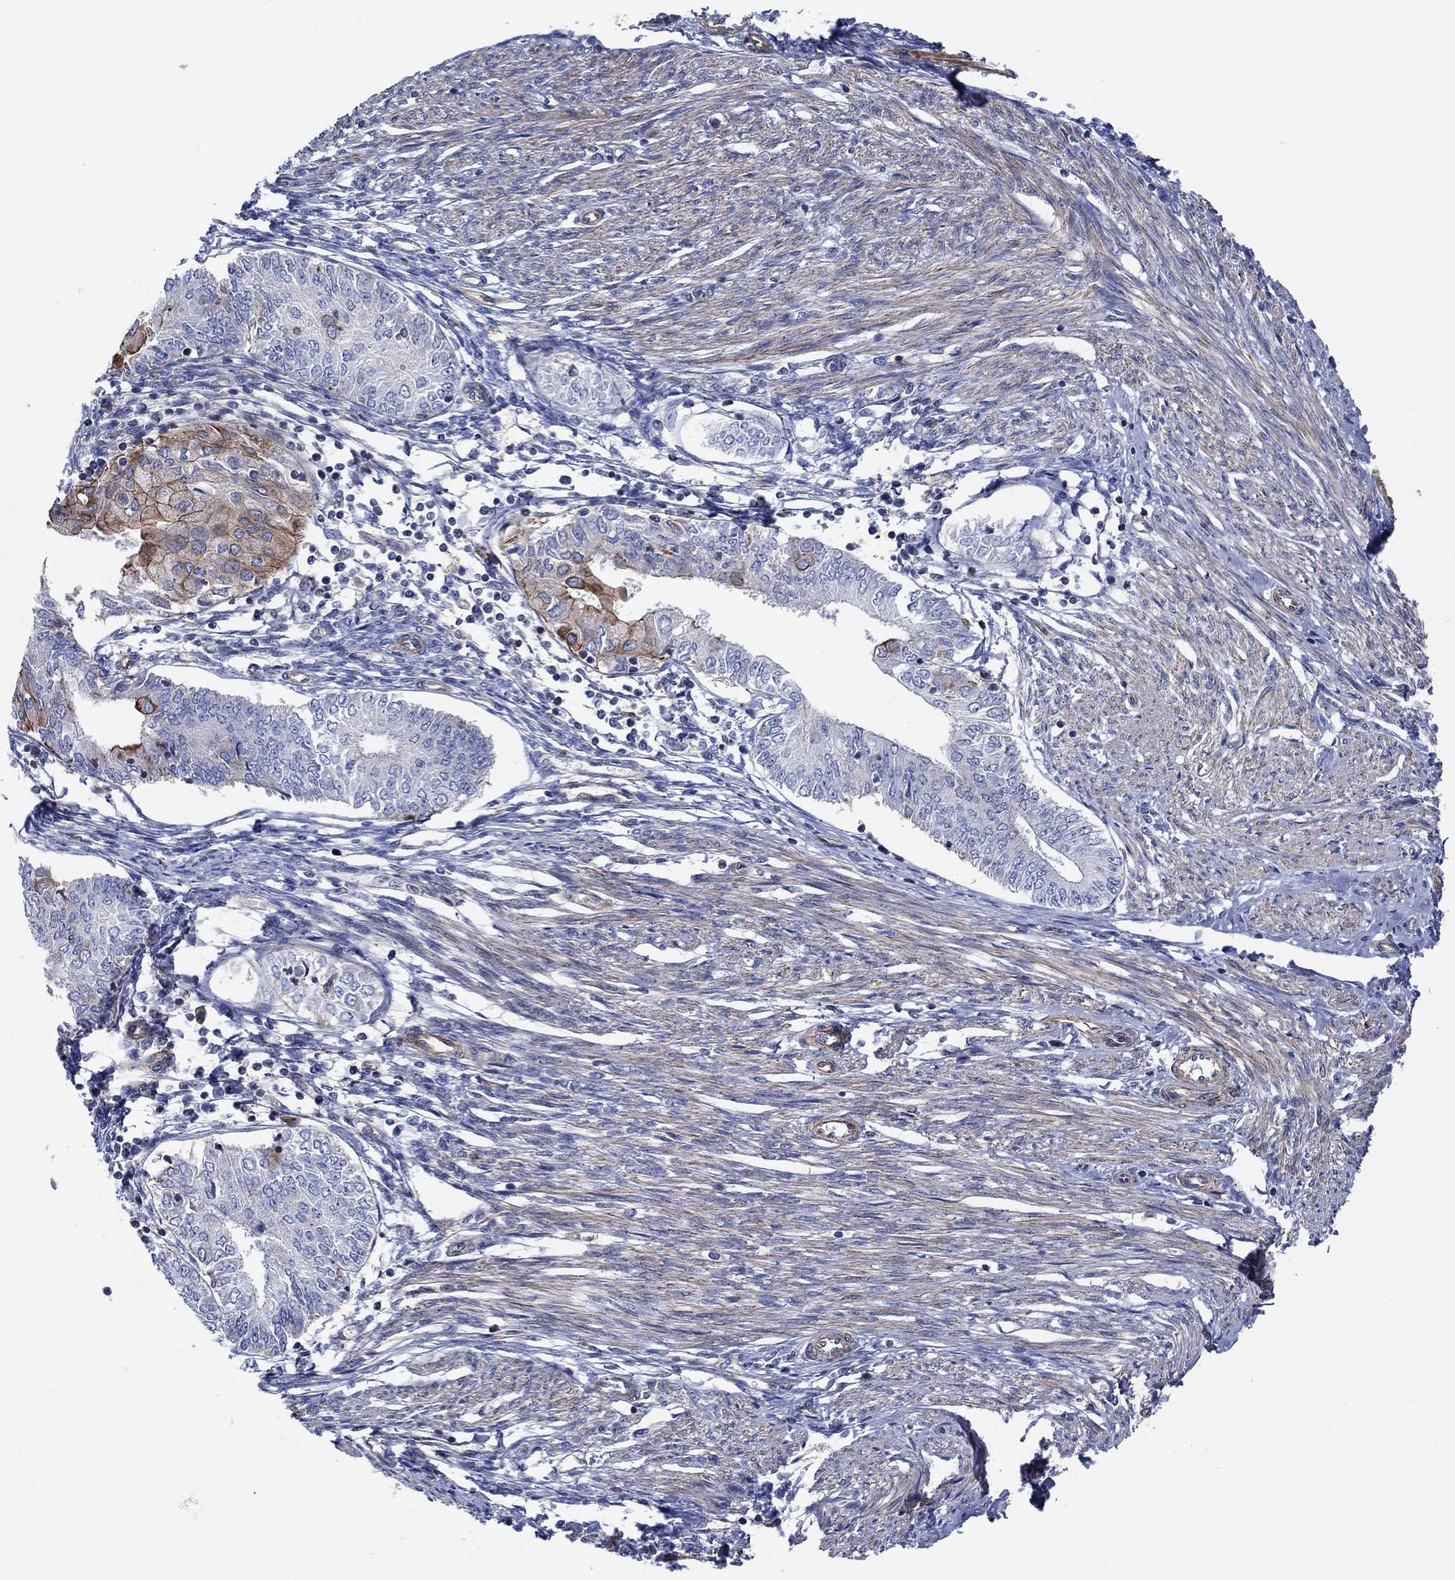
{"staining": {"intensity": "negative", "quantity": "none", "location": "none"}, "tissue": "endometrial cancer", "cell_type": "Tumor cells", "image_type": "cancer", "snomed": [{"axis": "morphology", "description": "Adenocarcinoma, NOS"}, {"axis": "topography", "description": "Endometrium"}], "caption": "Endometrial cancer was stained to show a protein in brown. There is no significant positivity in tumor cells.", "gene": "FMN1", "patient": {"sex": "female", "age": 68}}